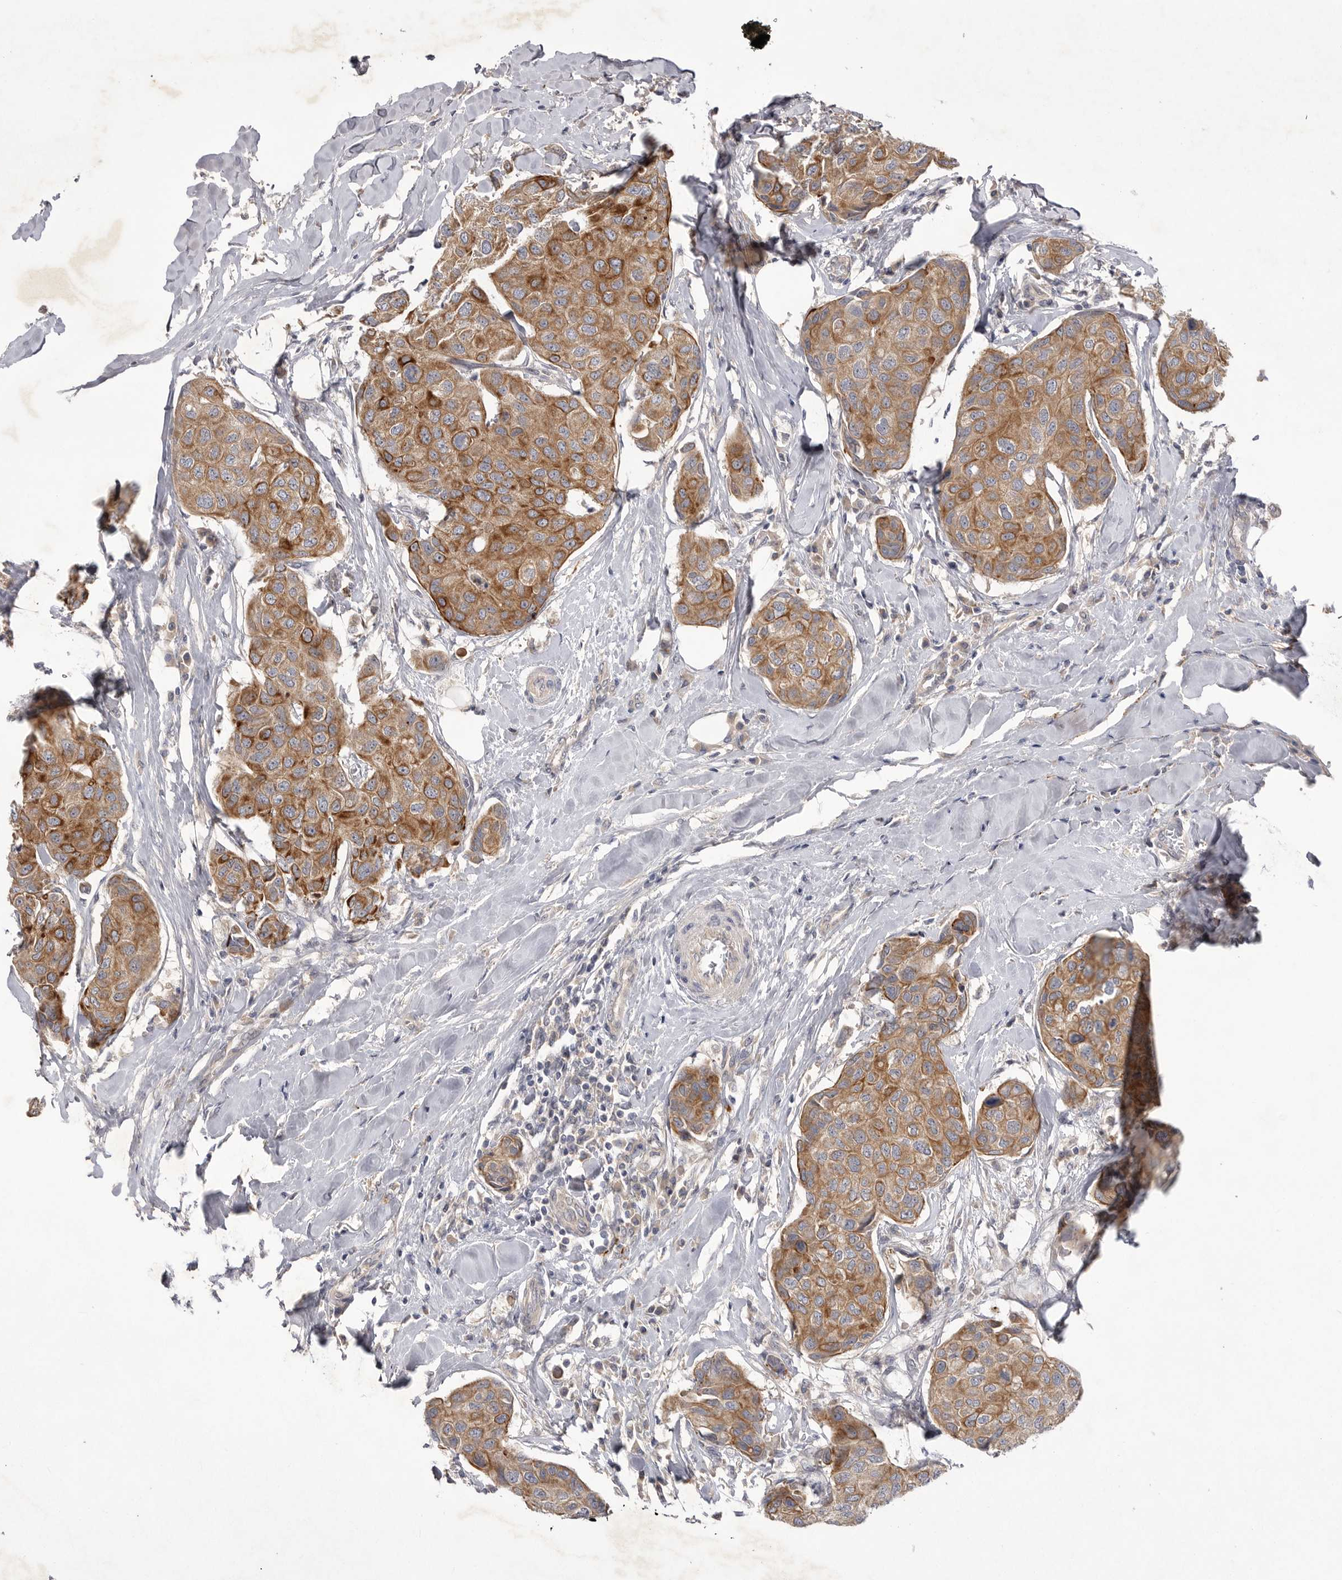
{"staining": {"intensity": "moderate", "quantity": ">75%", "location": "cytoplasmic/membranous"}, "tissue": "breast cancer", "cell_type": "Tumor cells", "image_type": "cancer", "snomed": [{"axis": "morphology", "description": "Duct carcinoma"}, {"axis": "topography", "description": "Breast"}], "caption": "Human breast cancer (invasive ductal carcinoma) stained with a protein marker reveals moderate staining in tumor cells.", "gene": "DHDDS", "patient": {"sex": "female", "age": 80}}